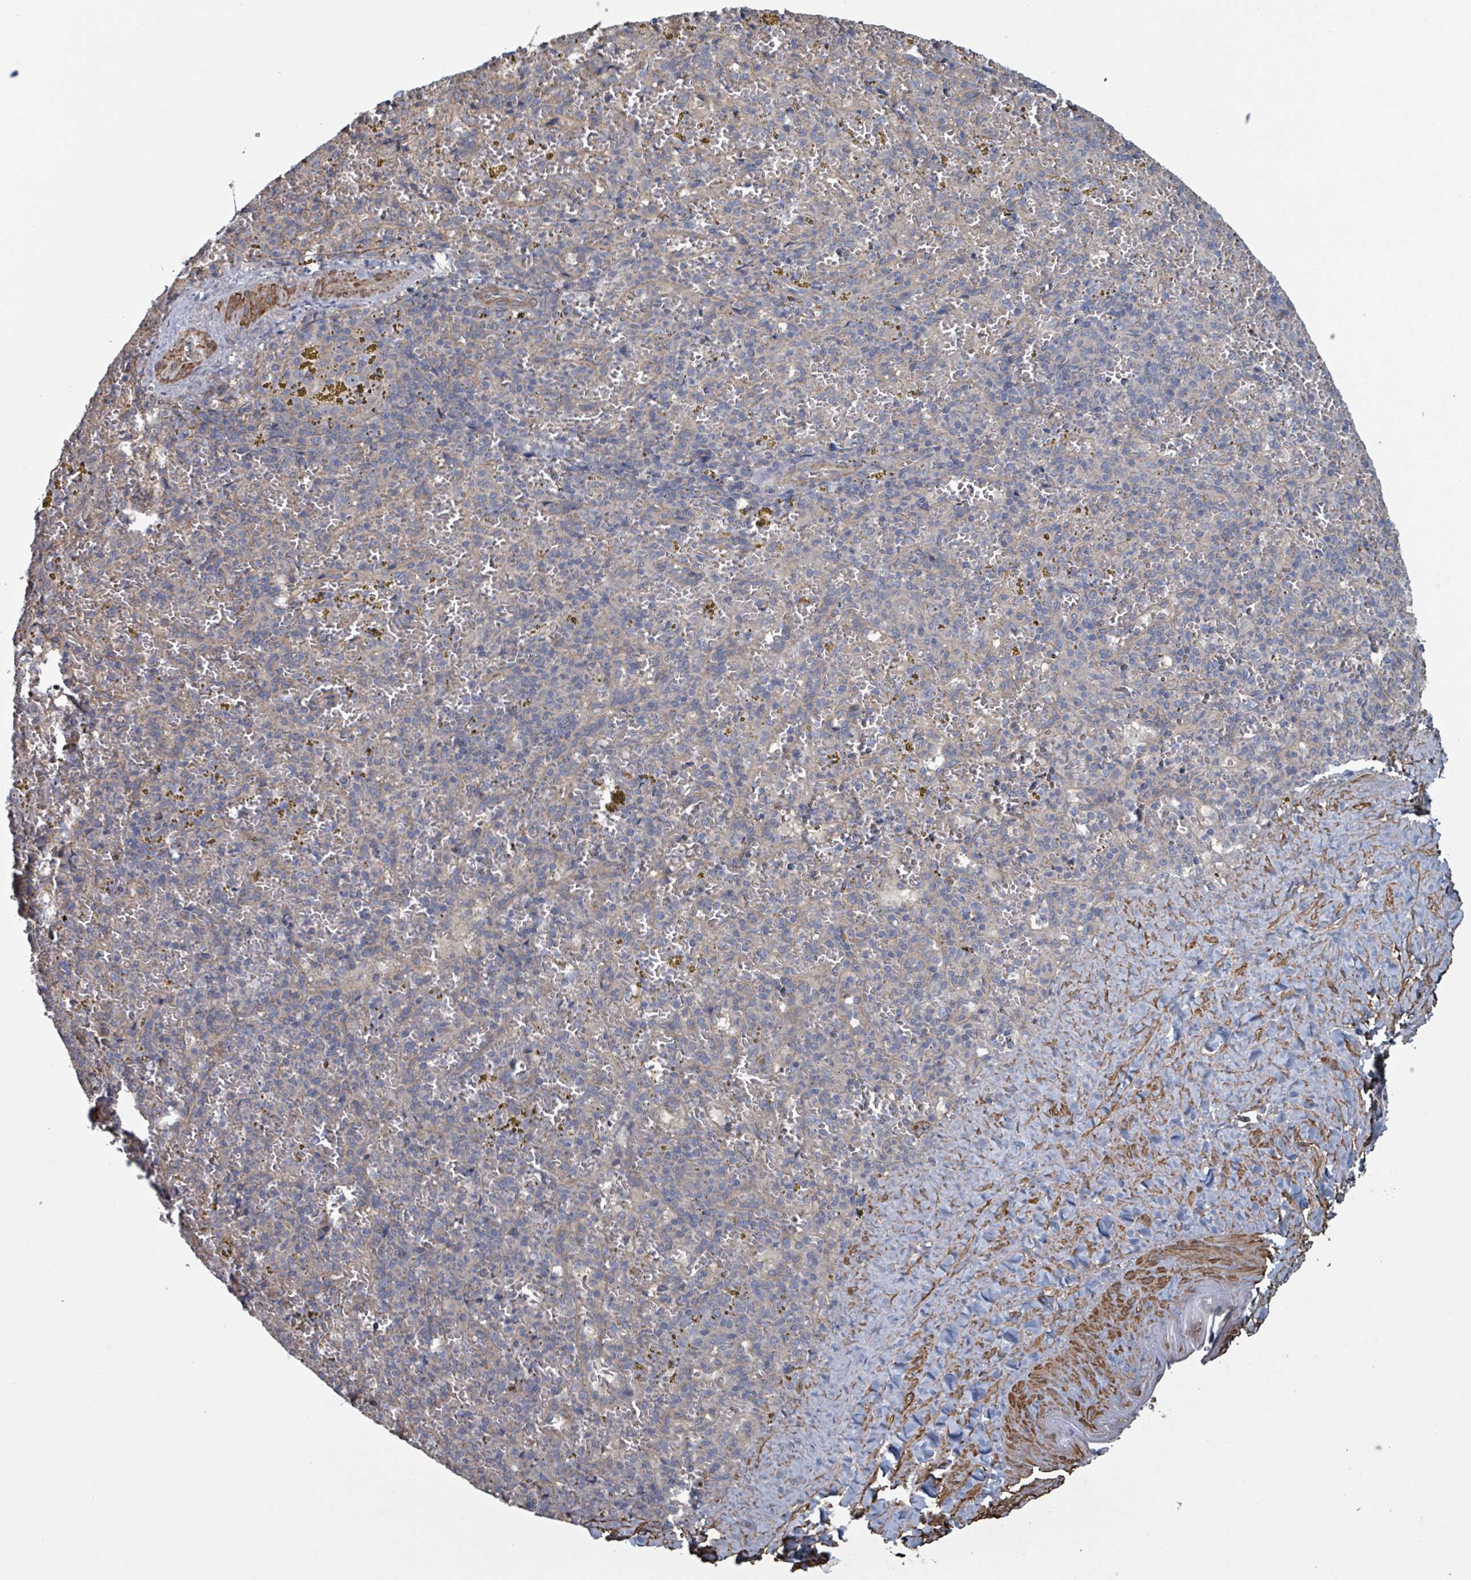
{"staining": {"intensity": "negative", "quantity": "none", "location": "none"}, "tissue": "spleen", "cell_type": "Cells in red pulp", "image_type": "normal", "snomed": [{"axis": "morphology", "description": "Normal tissue, NOS"}, {"axis": "topography", "description": "Spleen"}], "caption": "The photomicrograph displays no staining of cells in red pulp in normal spleen.", "gene": "ADCK1", "patient": {"sex": "male", "age": 57}}